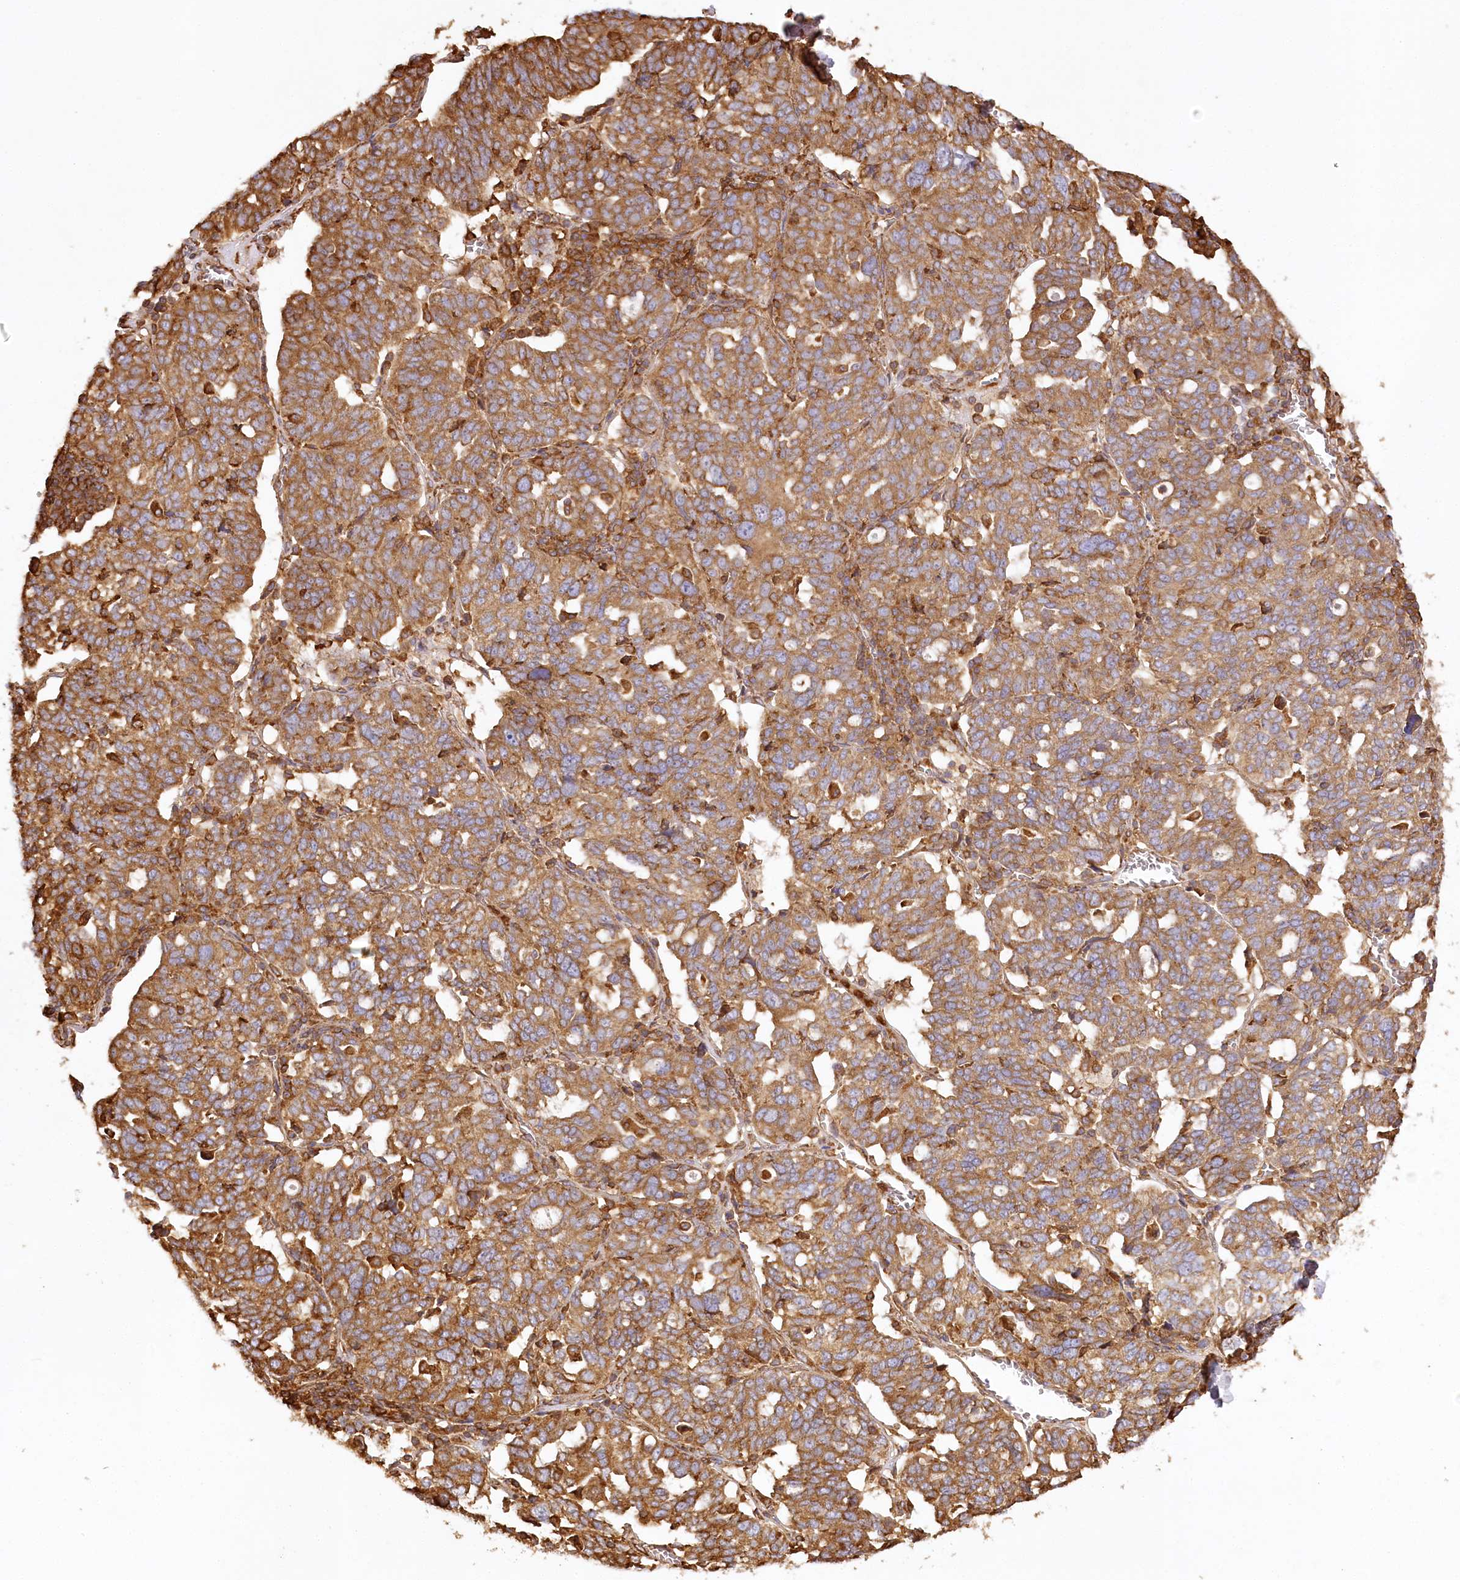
{"staining": {"intensity": "strong", "quantity": ">75%", "location": "cytoplasmic/membranous"}, "tissue": "ovarian cancer", "cell_type": "Tumor cells", "image_type": "cancer", "snomed": [{"axis": "morphology", "description": "Cystadenocarcinoma, serous, NOS"}, {"axis": "topography", "description": "Ovary"}], "caption": "Immunohistochemistry (IHC) of ovarian cancer shows high levels of strong cytoplasmic/membranous expression in approximately >75% of tumor cells.", "gene": "ACAP2", "patient": {"sex": "female", "age": 59}}